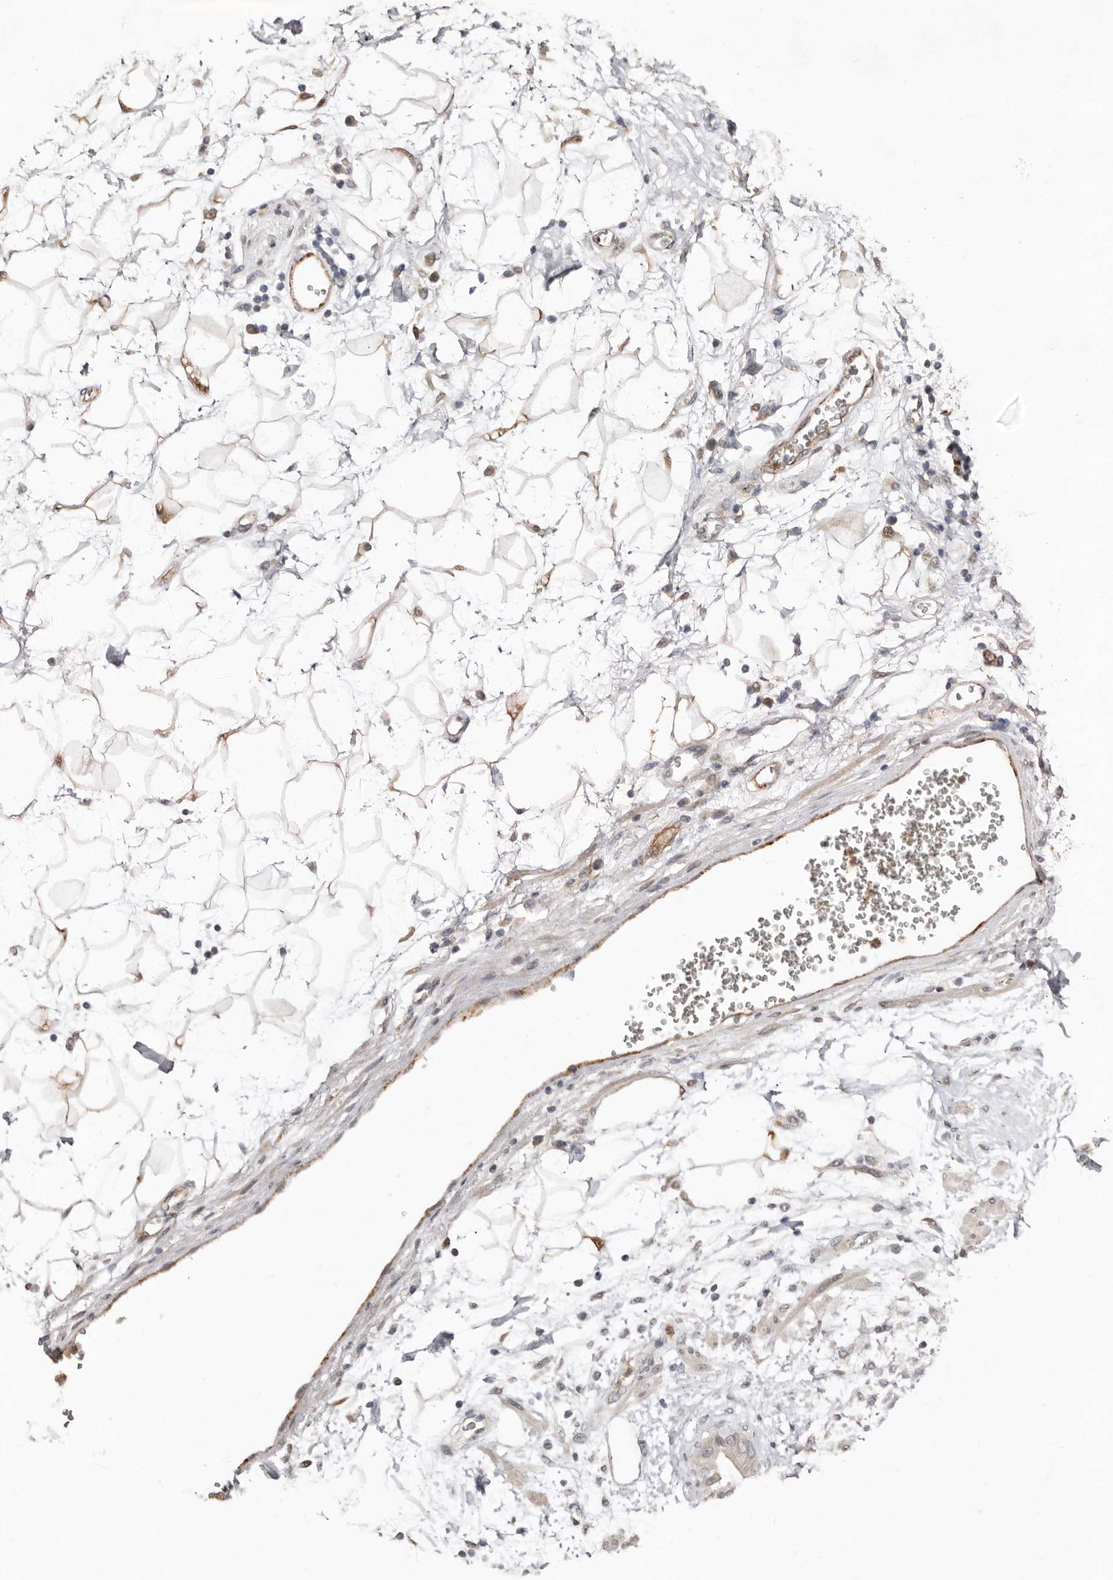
{"staining": {"intensity": "moderate", "quantity": "<25%", "location": "cytoplasmic/membranous,nuclear"}, "tissue": "adipose tissue", "cell_type": "Adipocytes", "image_type": "normal", "snomed": [{"axis": "morphology", "description": "Normal tissue, NOS"}, {"axis": "morphology", "description": "Adenocarcinoma, NOS"}, {"axis": "topography", "description": "Duodenum"}, {"axis": "topography", "description": "Peripheral nerve tissue"}], "caption": "Immunohistochemistry (IHC) of normal human adipose tissue demonstrates low levels of moderate cytoplasmic/membranous,nuclear positivity in approximately <25% of adipocytes. The staining was performed using DAB (3,3'-diaminobenzidine), with brown indicating positive protein expression. Nuclei are stained blue with hematoxylin.", "gene": "SULT1E1", "patient": {"sex": "female", "age": 60}}